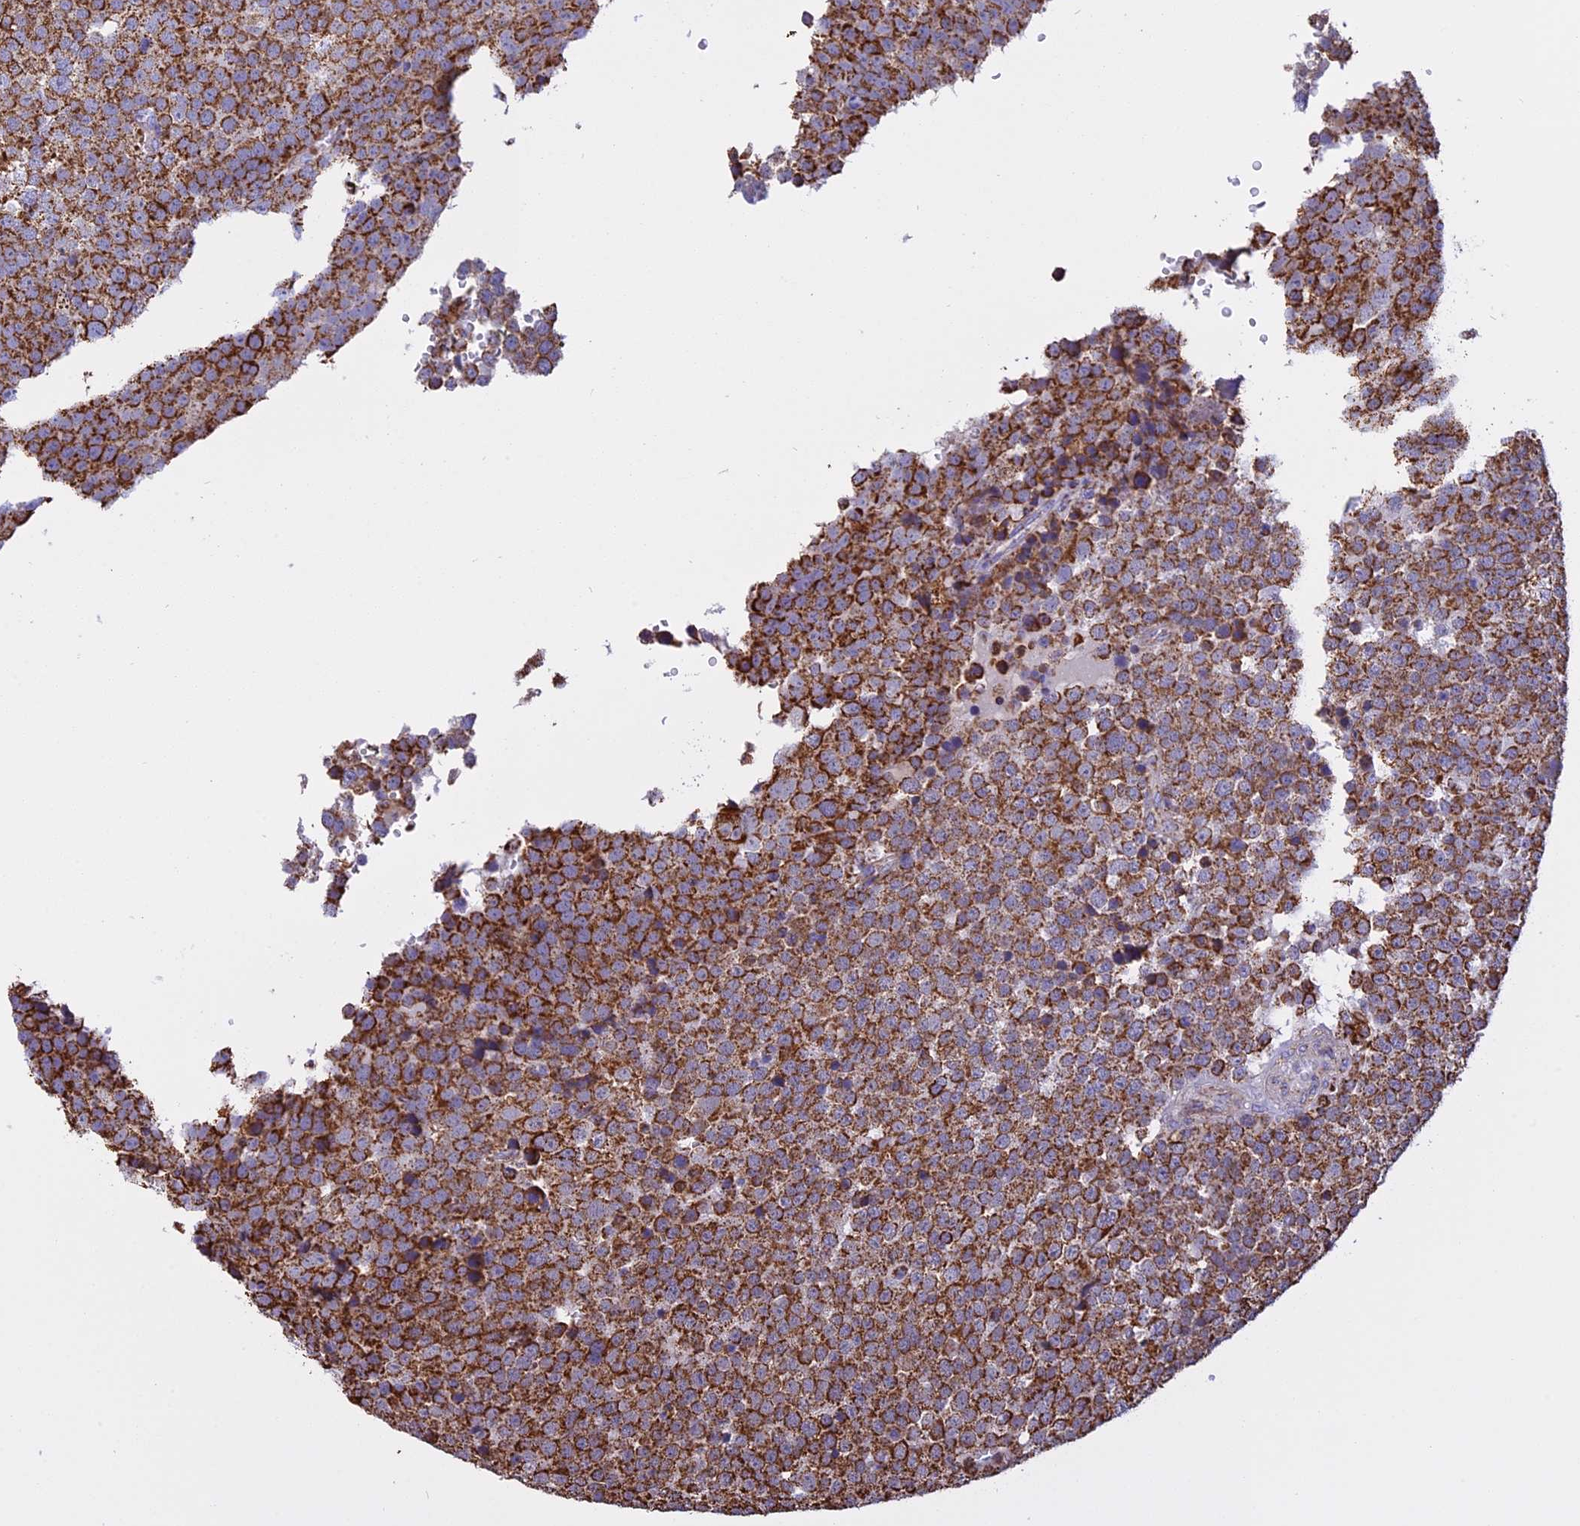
{"staining": {"intensity": "moderate", "quantity": ">75%", "location": "cytoplasmic/membranous"}, "tissue": "testis cancer", "cell_type": "Tumor cells", "image_type": "cancer", "snomed": [{"axis": "morphology", "description": "Seminoma, NOS"}, {"axis": "topography", "description": "Testis"}], "caption": "Brown immunohistochemical staining in seminoma (testis) reveals moderate cytoplasmic/membranous expression in about >75% of tumor cells.", "gene": "KCNG1", "patient": {"sex": "male", "age": 71}}